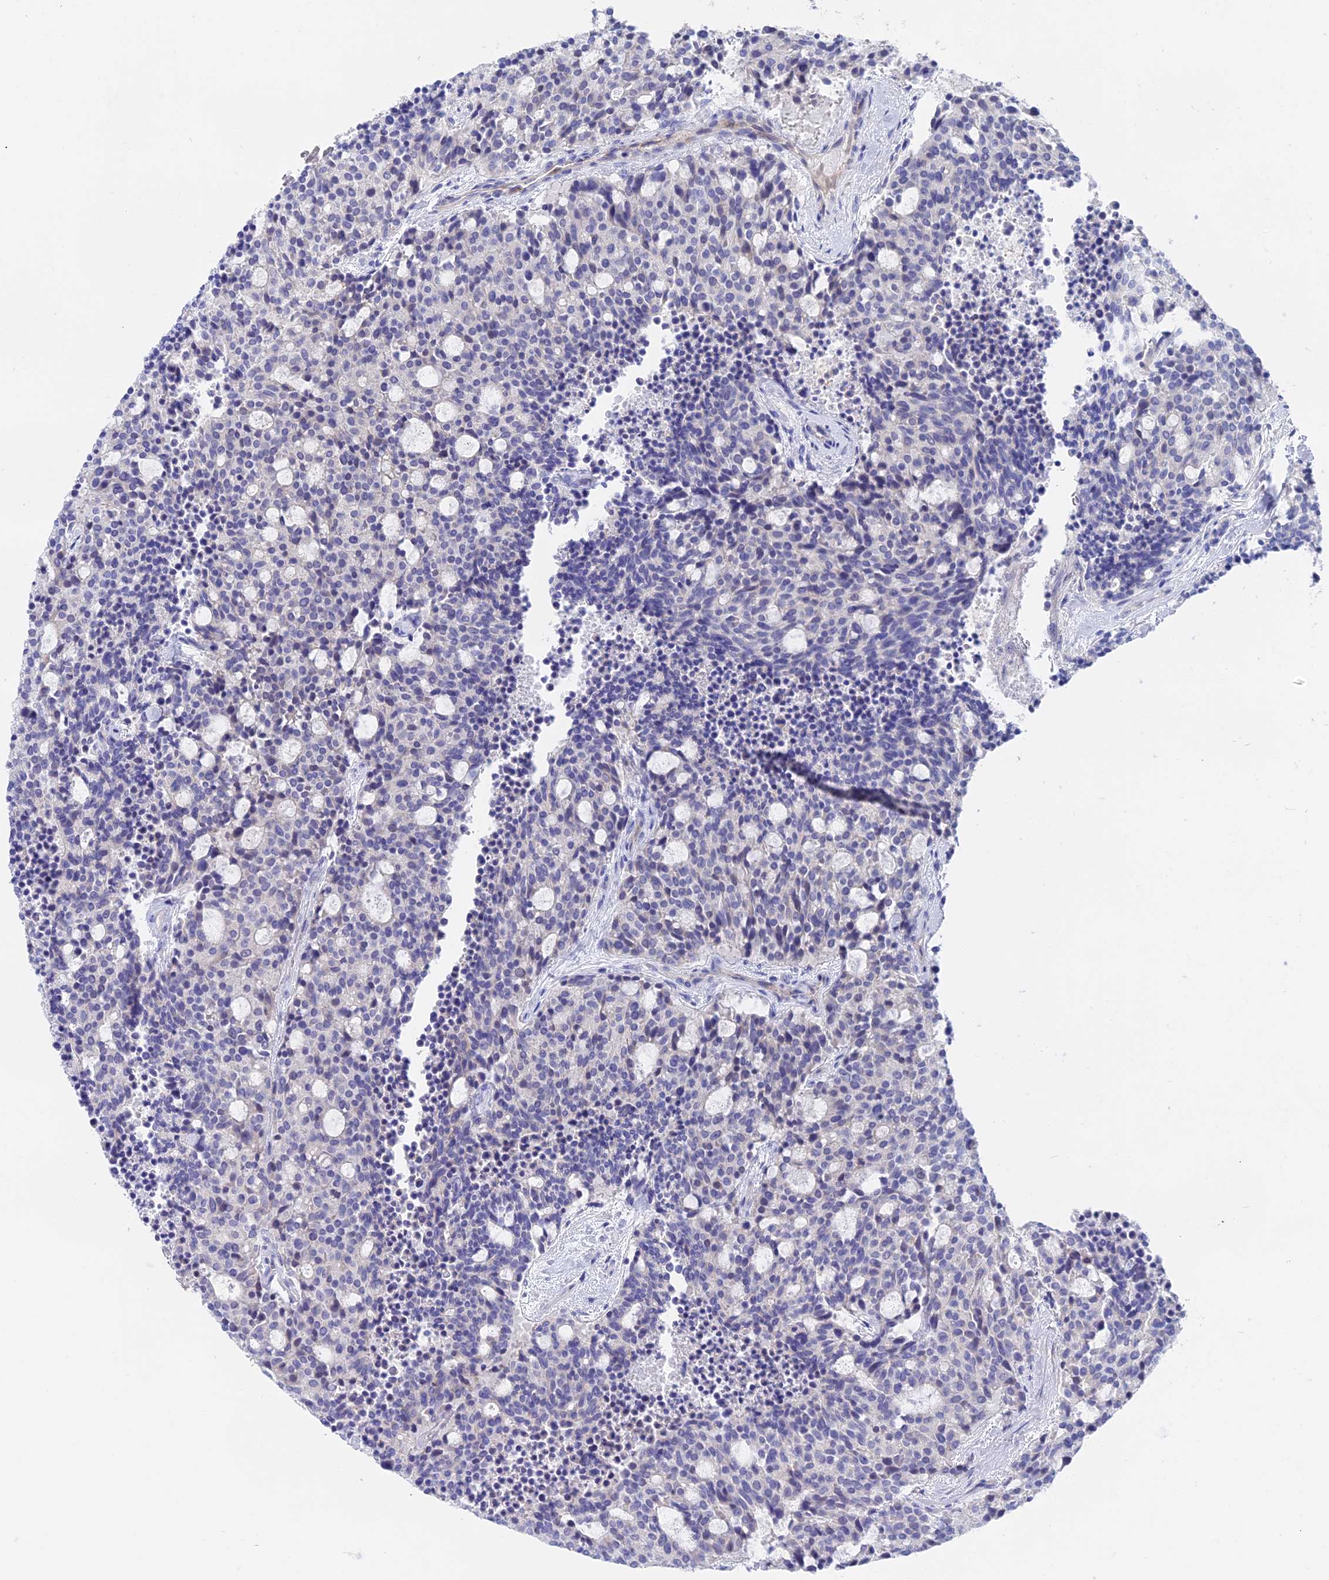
{"staining": {"intensity": "negative", "quantity": "none", "location": "none"}, "tissue": "carcinoid", "cell_type": "Tumor cells", "image_type": "cancer", "snomed": [{"axis": "morphology", "description": "Carcinoid, malignant, NOS"}, {"axis": "topography", "description": "Pancreas"}], "caption": "IHC of malignant carcinoid shows no positivity in tumor cells.", "gene": "GLB1L", "patient": {"sex": "female", "age": 54}}